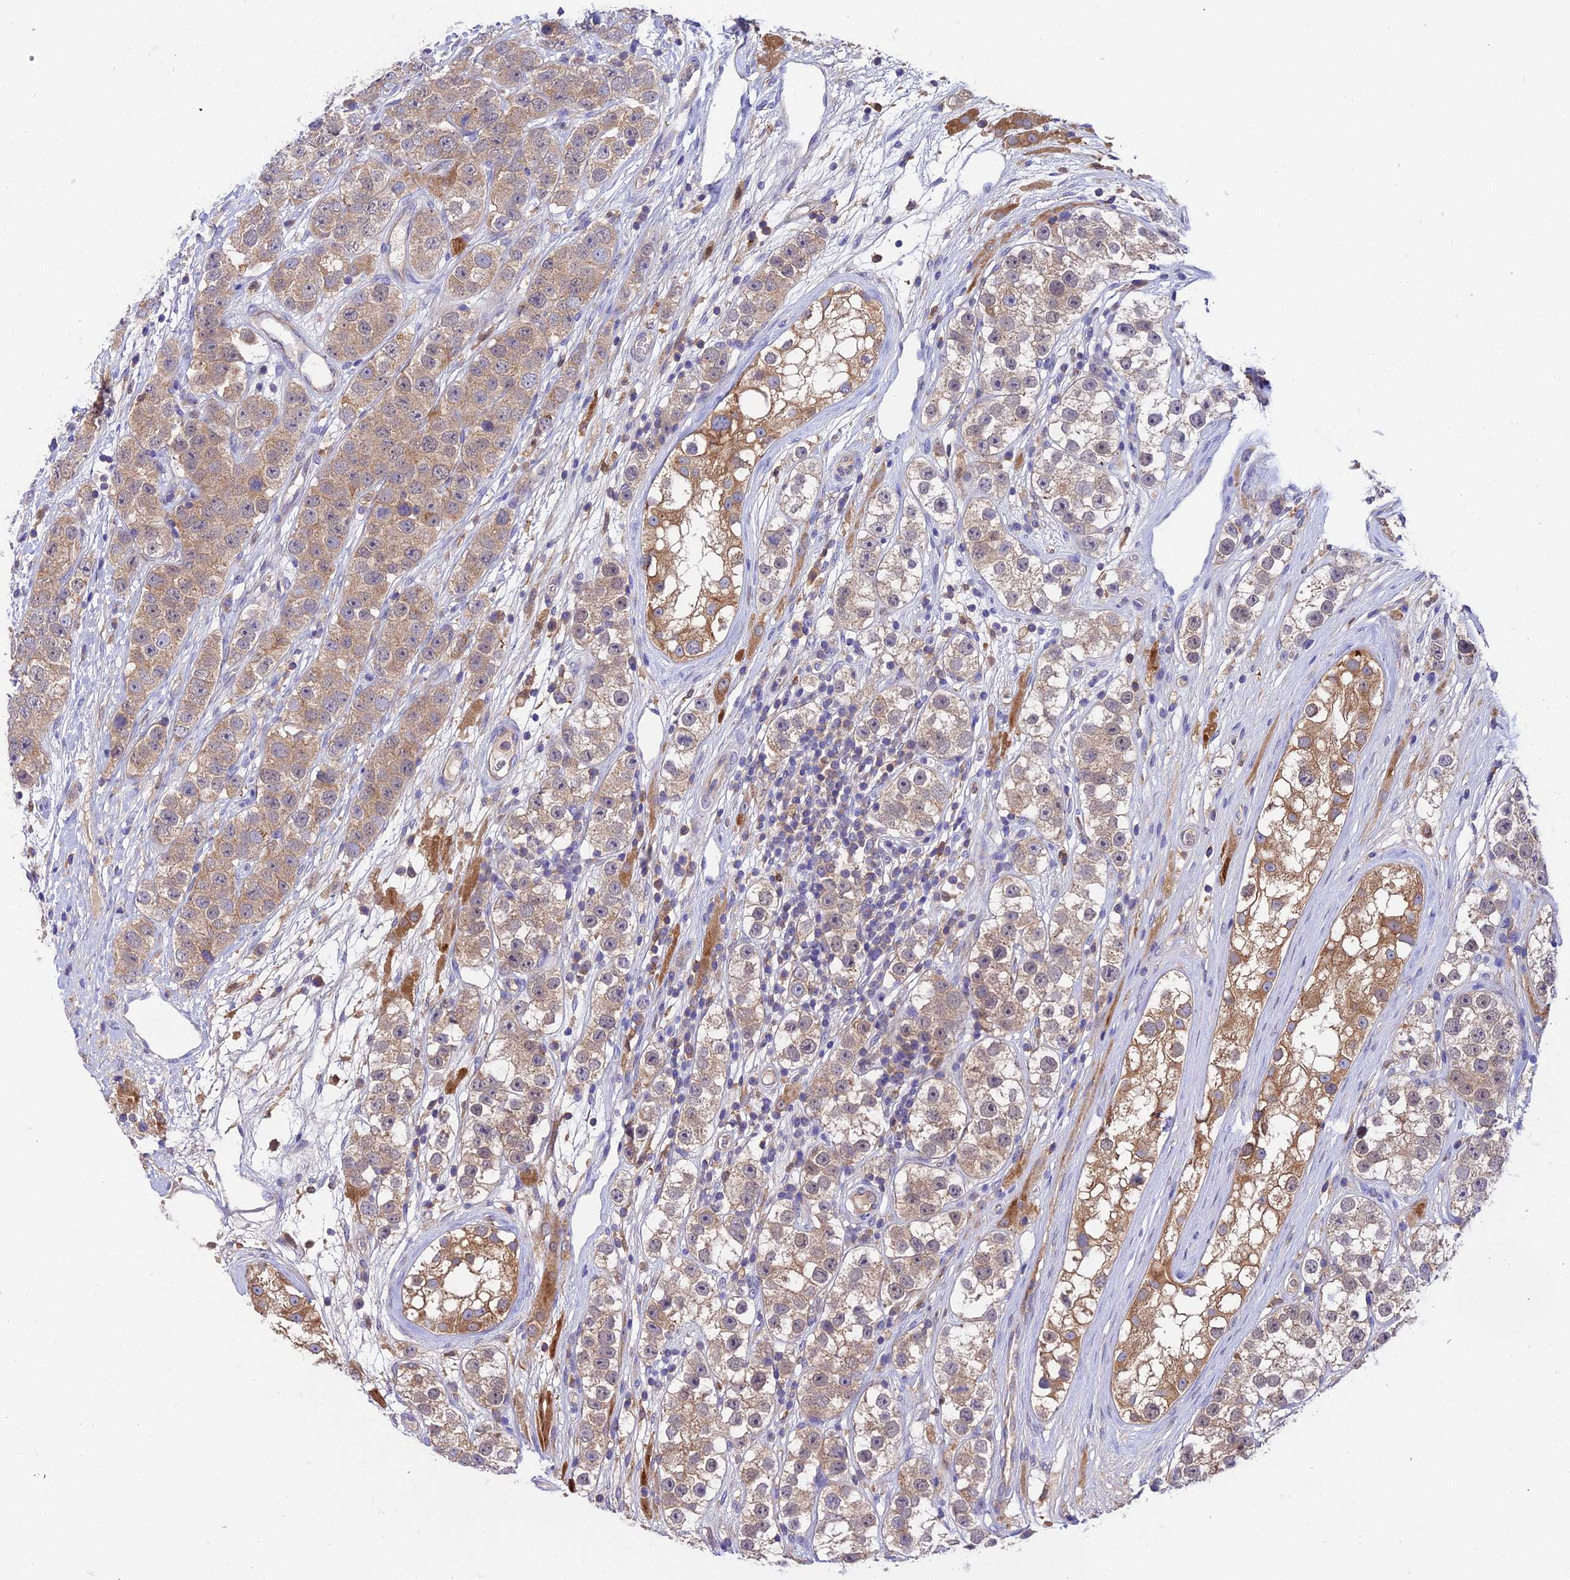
{"staining": {"intensity": "weak", "quantity": ">75%", "location": "cytoplasmic/membranous"}, "tissue": "testis cancer", "cell_type": "Tumor cells", "image_type": "cancer", "snomed": [{"axis": "morphology", "description": "Seminoma, NOS"}, {"axis": "topography", "description": "Testis"}], "caption": "Immunohistochemical staining of seminoma (testis) shows weak cytoplasmic/membranous protein expression in about >75% of tumor cells.", "gene": "C2orf69", "patient": {"sex": "male", "age": 28}}